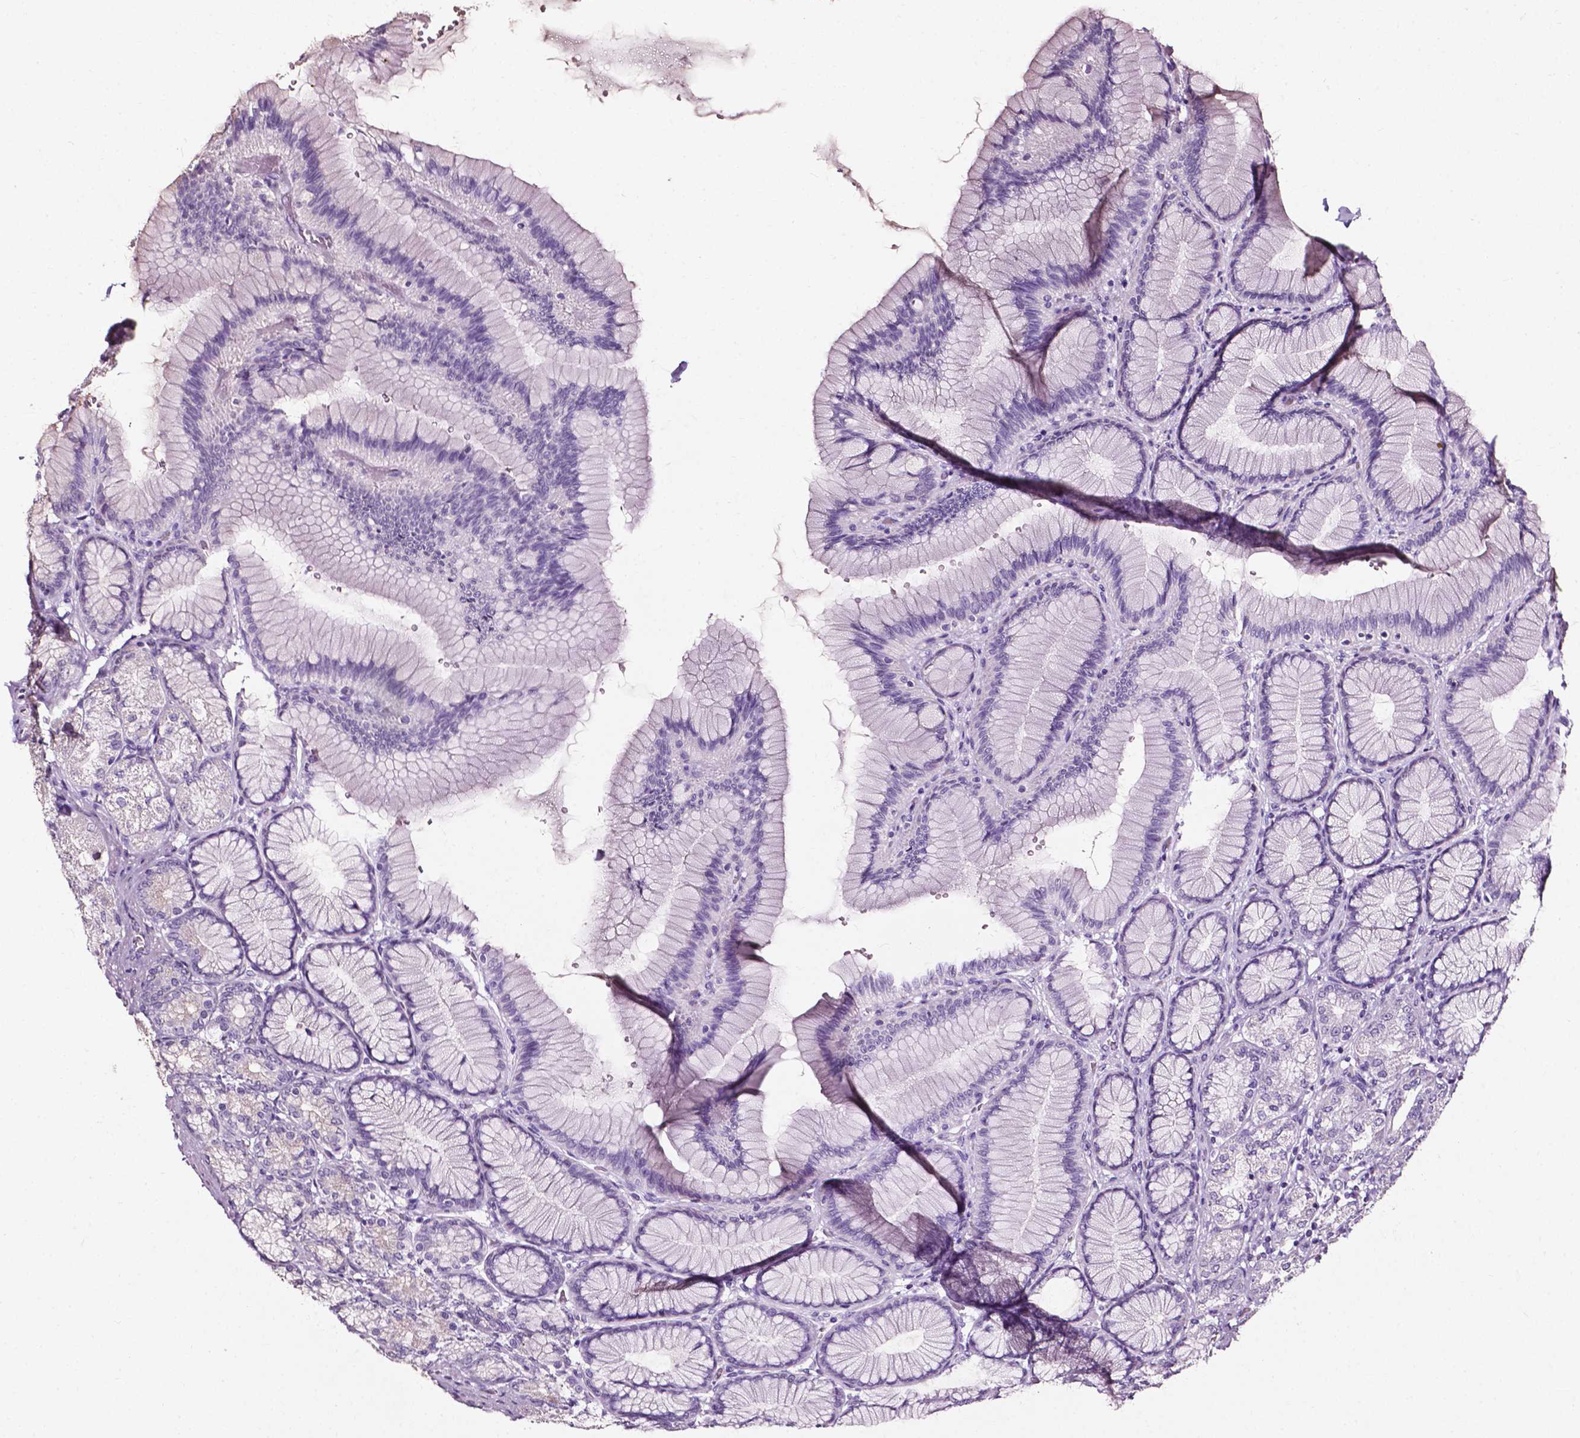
{"staining": {"intensity": "negative", "quantity": "none", "location": "none"}, "tissue": "stomach", "cell_type": "Glandular cells", "image_type": "normal", "snomed": [{"axis": "morphology", "description": "Normal tissue, NOS"}, {"axis": "morphology", "description": "Adenocarcinoma, NOS"}, {"axis": "morphology", "description": "Adenocarcinoma, High grade"}, {"axis": "topography", "description": "Stomach, upper"}, {"axis": "topography", "description": "Stomach"}], "caption": "DAB immunohistochemical staining of unremarkable stomach exhibits no significant positivity in glandular cells.", "gene": "DEFA5", "patient": {"sex": "female", "age": 65}}